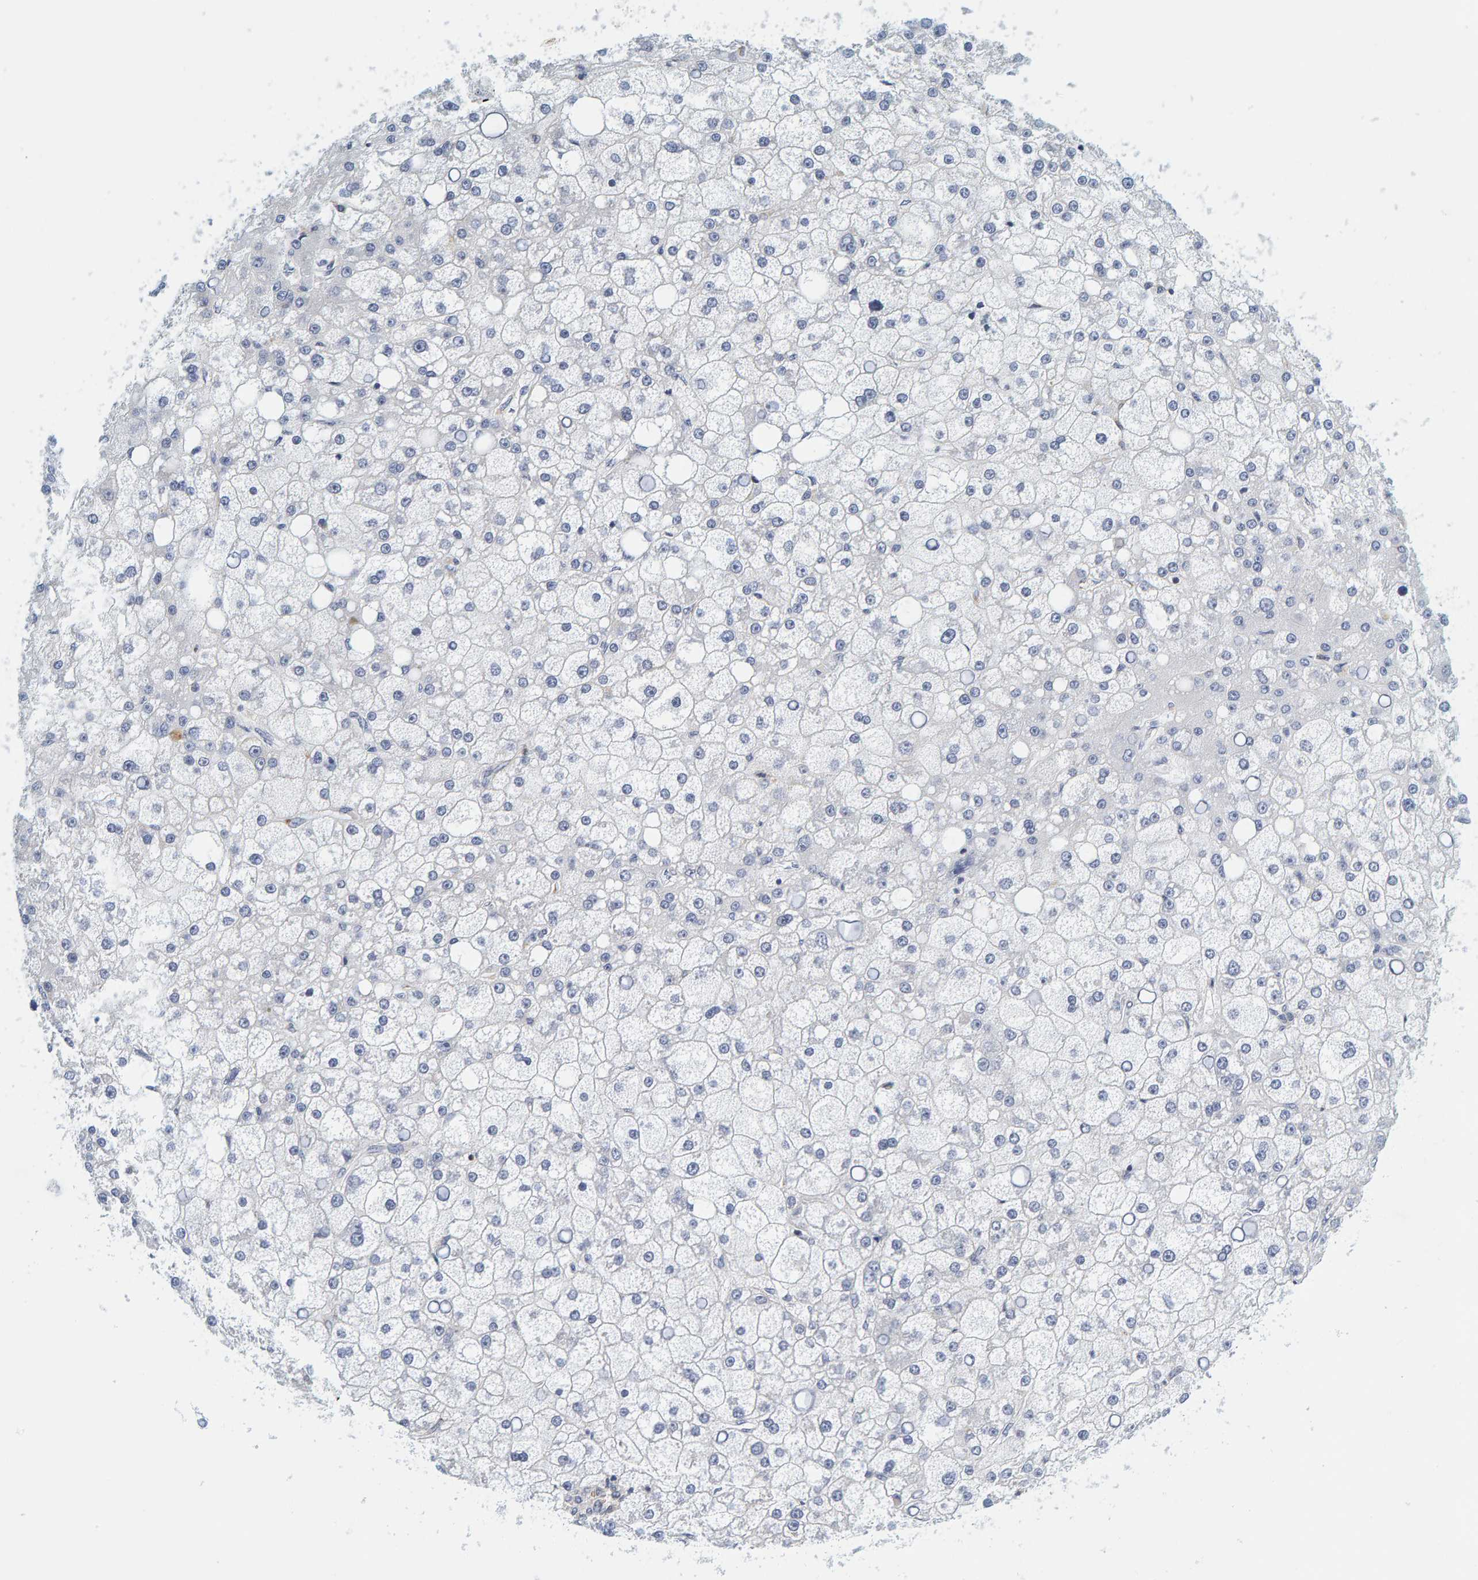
{"staining": {"intensity": "negative", "quantity": "none", "location": "none"}, "tissue": "liver cancer", "cell_type": "Tumor cells", "image_type": "cancer", "snomed": [{"axis": "morphology", "description": "Carcinoma, Hepatocellular, NOS"}, {"axis": "topography", "description": "Liver"}], "caption": "The image demonstrates no significant staining in tumor cells of hepatocellular carcinoma (liver).", "gene": "MOG", "patient": {"sex": "male", "age": 67}}